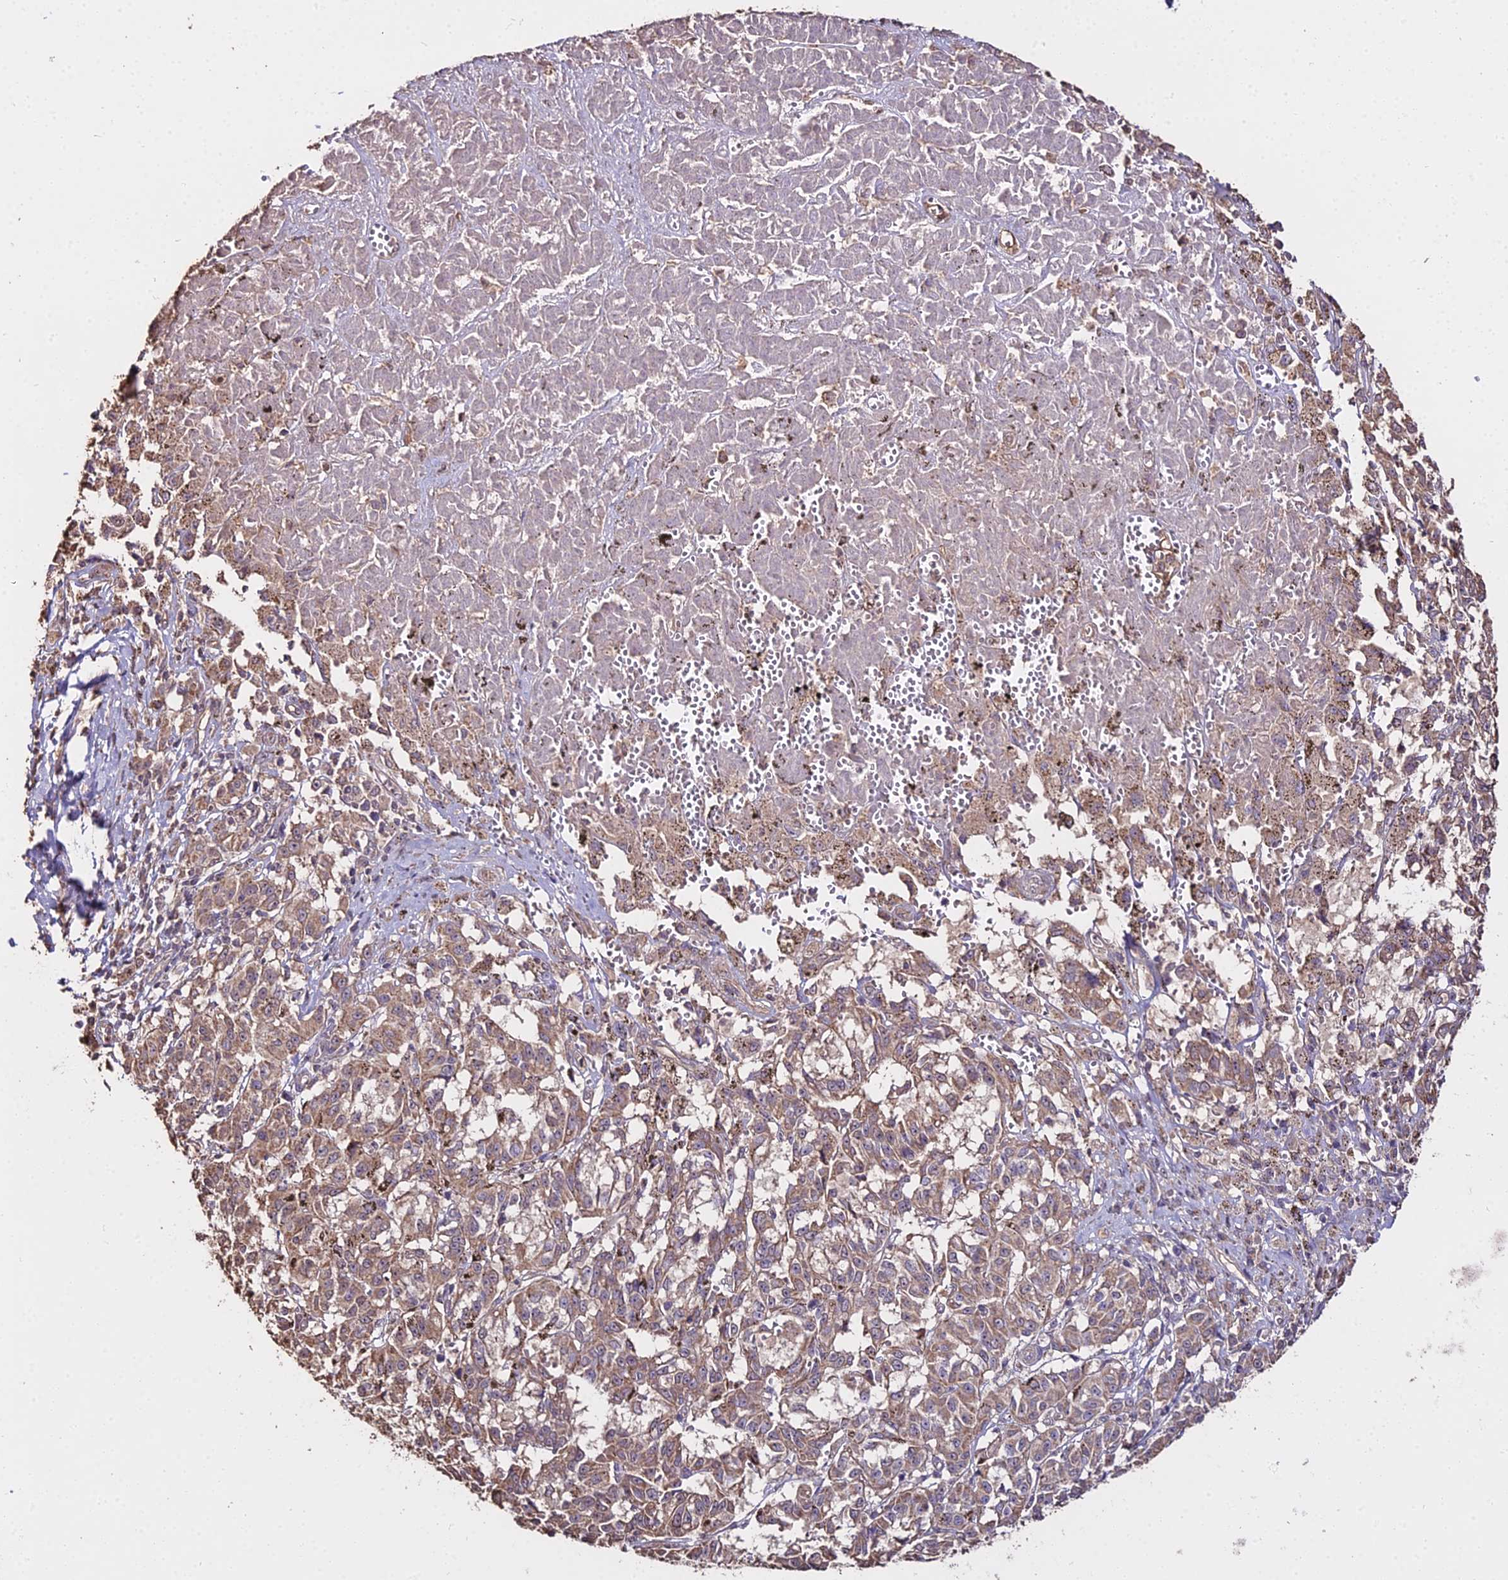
{"staining": {"intensity": "weak", "quantity": ">75%", "location": "cytoplasmic/membranous"}, "tissue": "melanoma", "cell_type": "Tumor cells", "image_type": "cancer", "snomed": [{"axis": "morphology", "description": "Malignant melanoma, NOS"}, {"axis": "topography", "description": "Skin"}], "caption": "Weak cytoplasmic/membranous staining for a protein is appreciated in about >75% of tumor cells of melanoma using immunohistochemistry (IHC).", "gene": "METTL13", "patient": {"sex": "female", "age": 72}}